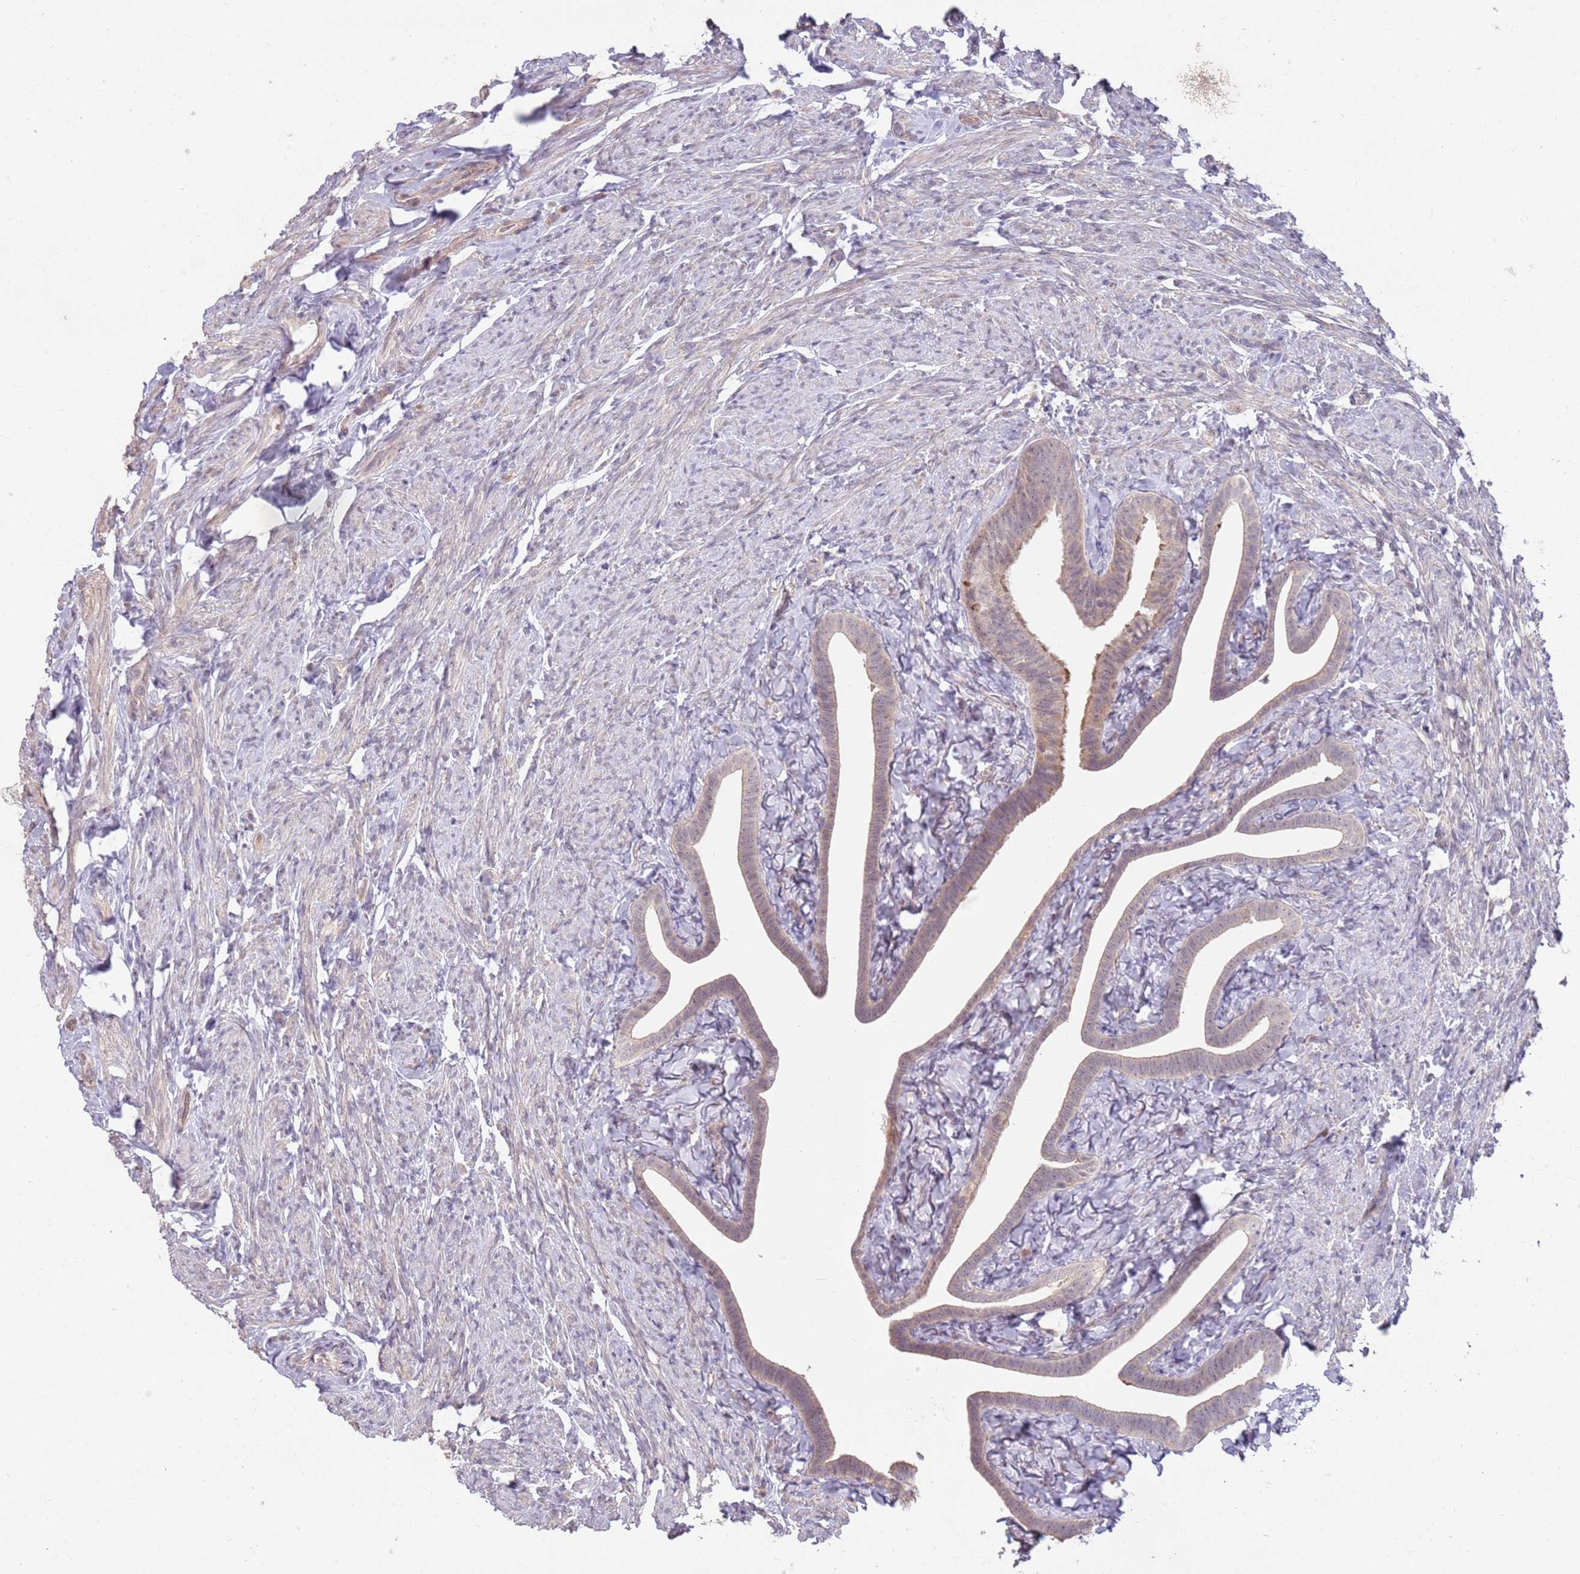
{"staining": {"intensity": "weak", "quantity": "25%-75%", "location": "cytoplasmic/membranous"}, "tissue": "fallopian tube", "cell_type": "Glandular cells", "image_type": "normal", "snomed": [{"axis": "morphology", "description": "Normal tissue, NOS"}, {"axis": "topography", "description": "Fallopian tube"}], "caption": "Immunohistochemical staining of normal human fallopian tube displays low levels of weak cytoplasmic/membranous positivity in approximately 25%-75% of glandular cells.", "gene": "MEI1", "patient": {"sex": "female", "age": 69}}